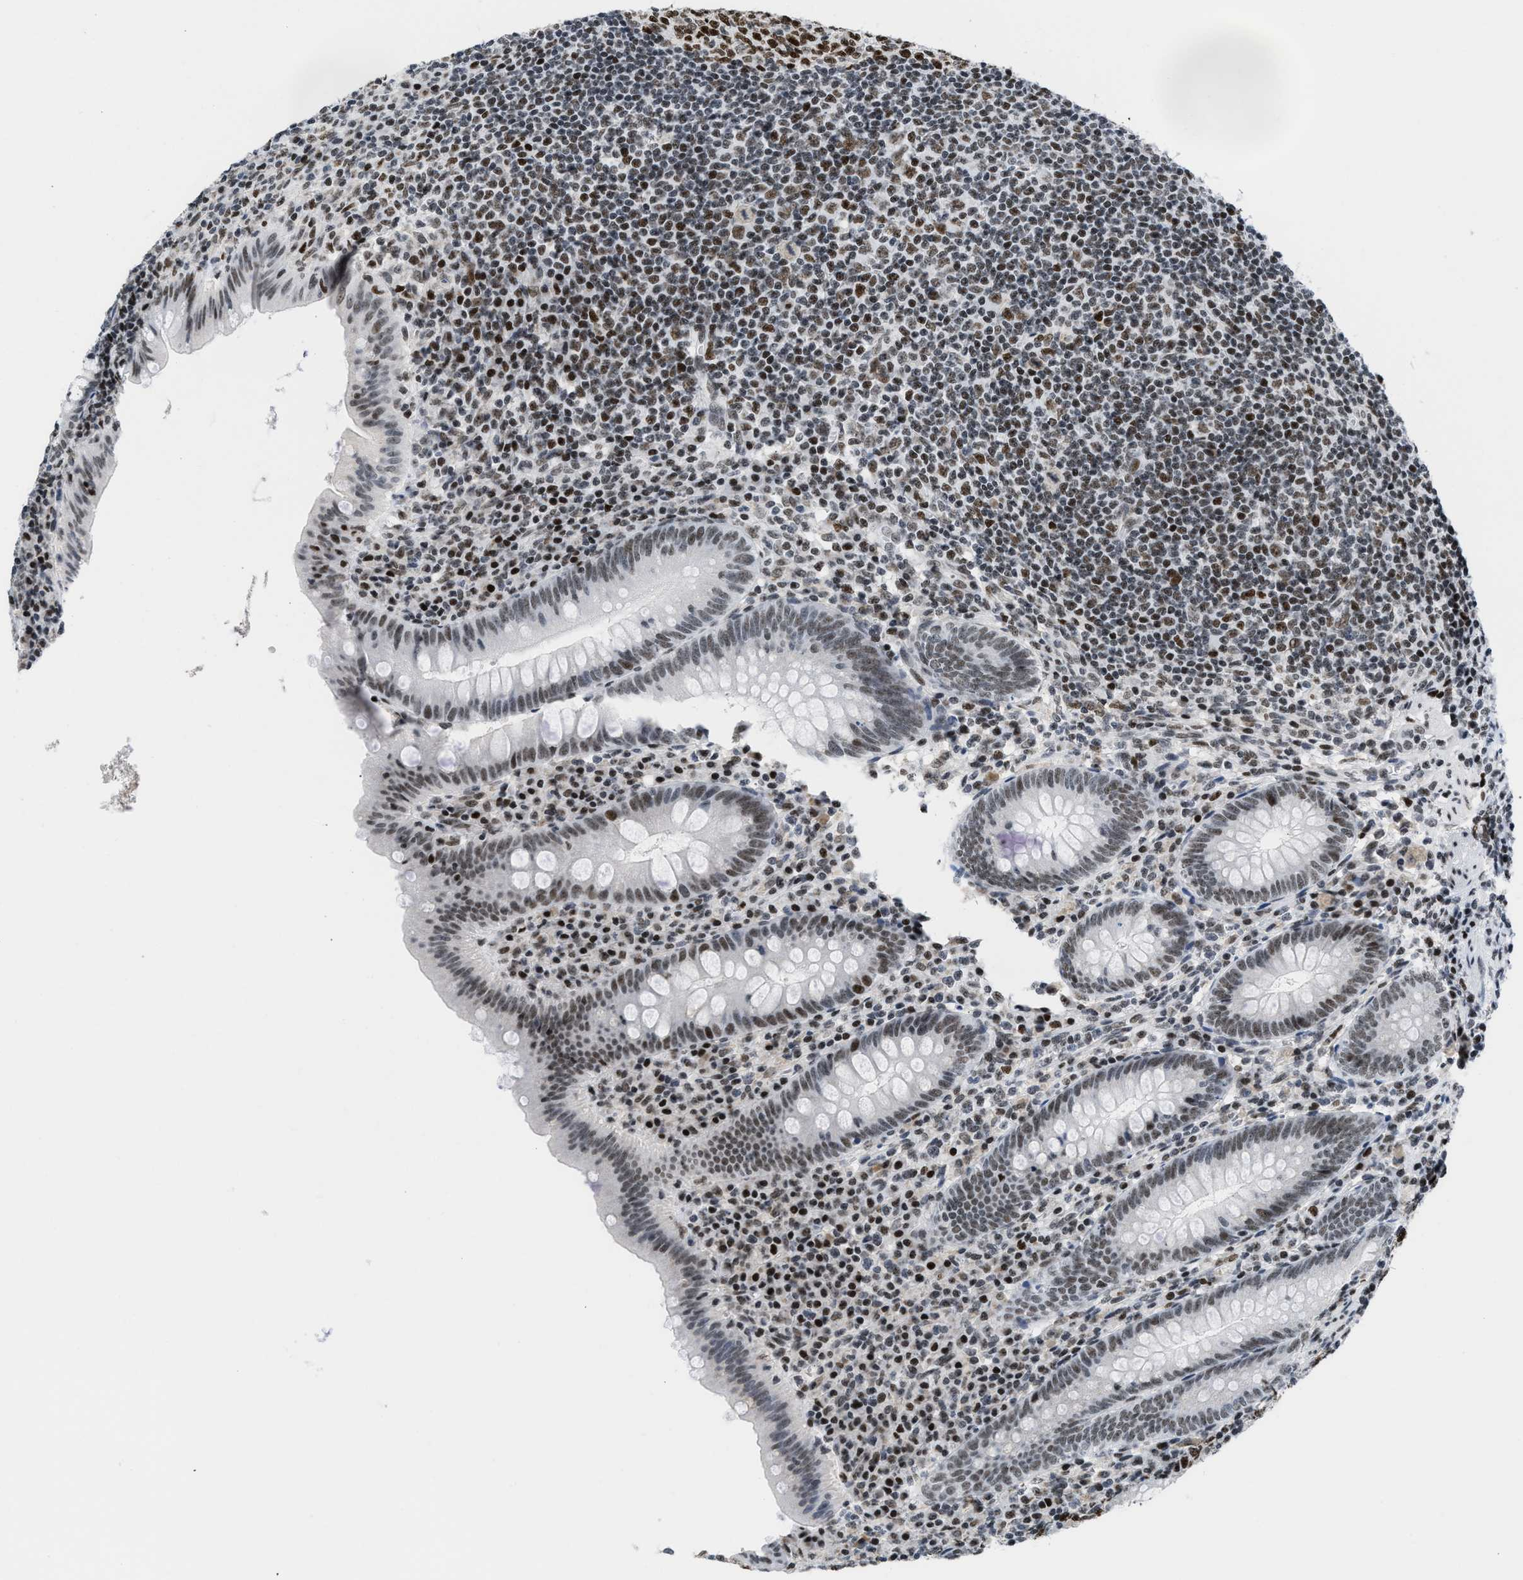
{"staining": {"intensity": "moderate", "quantity": ">75%", "location": "nuclear"}, "tissue": "appendix", "cell_type": "Glandular cells", "image_type": "normal", "snomed": [{"axis": "morphology", "description": "Normal tissue, NOS"}, {"axis": "topography", "description": "Appendix"}], "caption": "Immunohistochemical staining of normal appendix reveals moderate nuclear protein staining in approximately >75% of glandular cells.", "gene": "TERF2IP", "patient": {"sex": "male", "age": 56}}